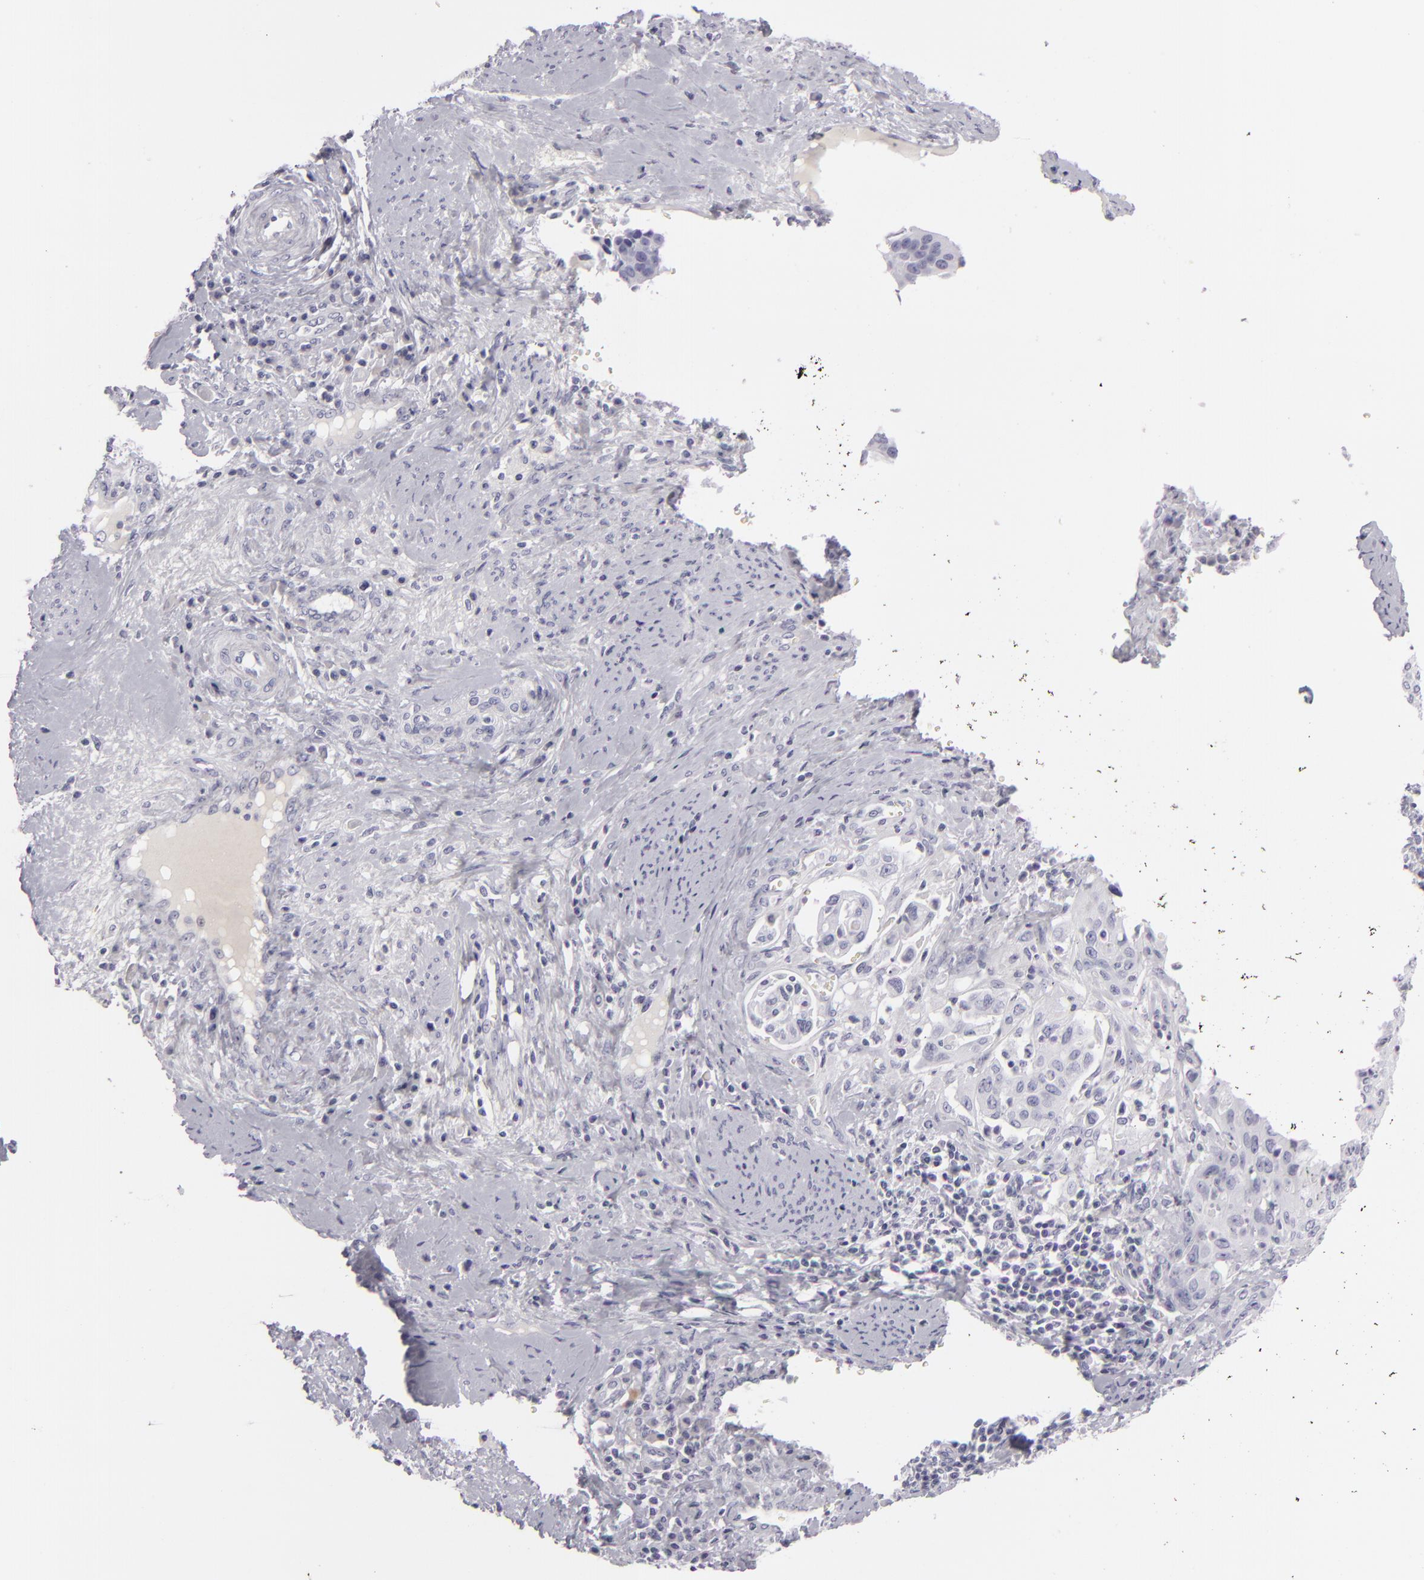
{"staining": {"intensity": "negative", "quantity": "none", "location": "none"}, "tissue": "cervical cancer", "cell_type": "Tumor cells", "image_type": "cancer", "snomed": [{"axis": "morphology", "description": "Squamous cell carcinoma, NOS"}, {"axis": "topography", "description": "Cervix"}], "caption": "This is an IHC image of human cervical squamous cell carcinoma. There is no staining in tumor cells.", "gene": "CDX2", "patient": {"sex": "female", "age": 41}}